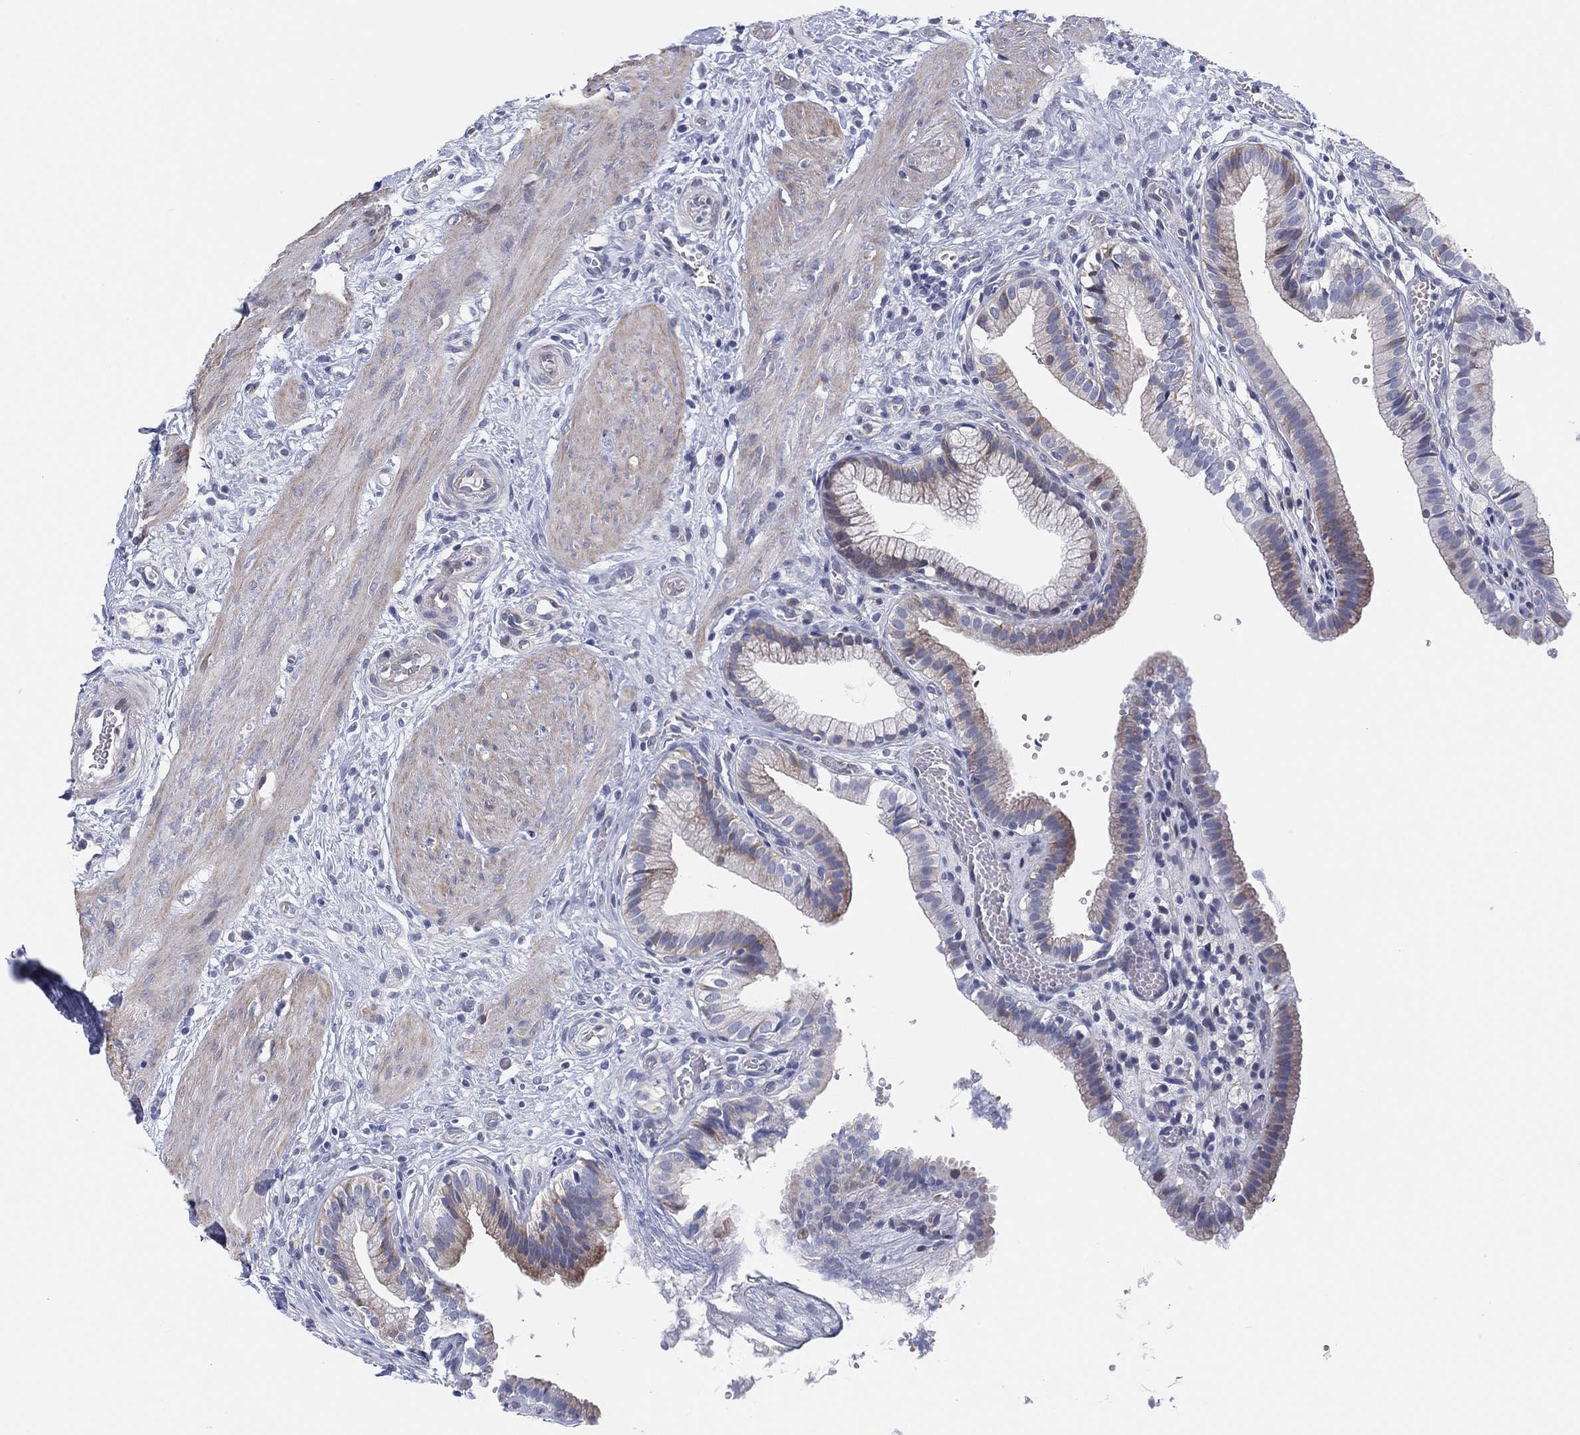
{"staining": {"intensity": "moderate", "quantity": "<25%", "location": "cytoplasmic/membranous"}, "tissue": "gallbladder", "cell_type": "Glandular cells", "image_type": "normal", "snomed": [{"axis": "morphology", "description": "Normal tissue, NOS"}, {"axis": "topography", "description": "Gallbladder"}], "caption": "Human gallbladder stained with a brown dye reveals moderate cytoplasmic/membranous positive expression in about <25% of glandular cells.", "gene": "HEATR4", "patient": {"sex": "female", "age": 24}}